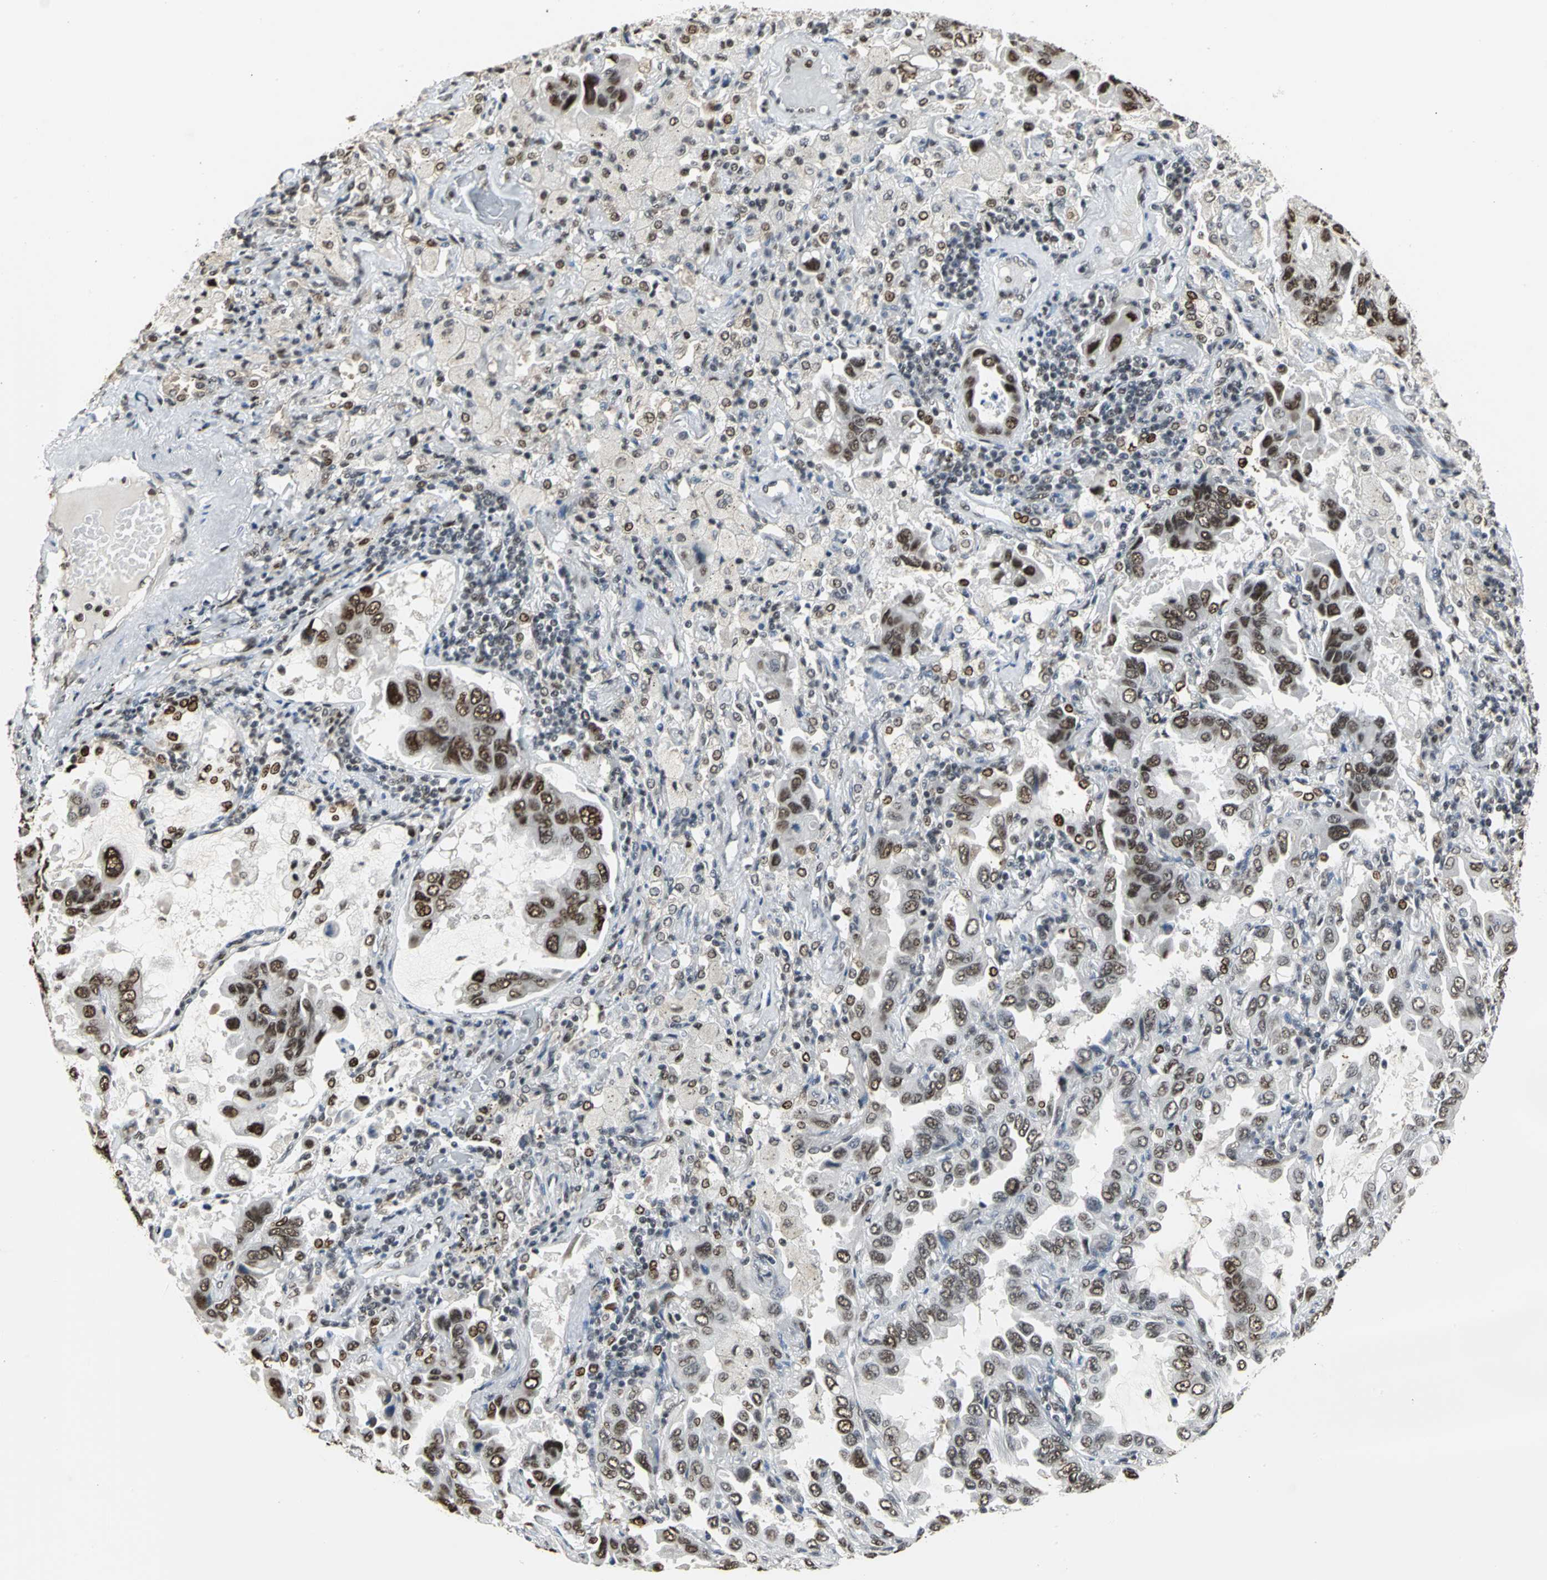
{"staining": {"intensity": "strong", "quantity": ">75%", "location": "nuclear"}, "tissue": "lung cancer", "cell_type": "Tumor cells", "image_type": "cancer", "snomed": [{"axis": "morphology", "description": "Adenocarcinoma, NOS"}, {"axis": "topography", "description": "Lung"}], "caption": "DAB (3,3'-diaminobenzidine) immunohistochemical staining of human lung adenocarcinoma displays strong nuclear protein expression in about >75% of tumor cells. Immunohistochemistry (ihc) stains the protein of interest in brown and the nuclei are stained blue.", "gene": "CCDC88C", "patient": {"sex": "male", "age": 64}}